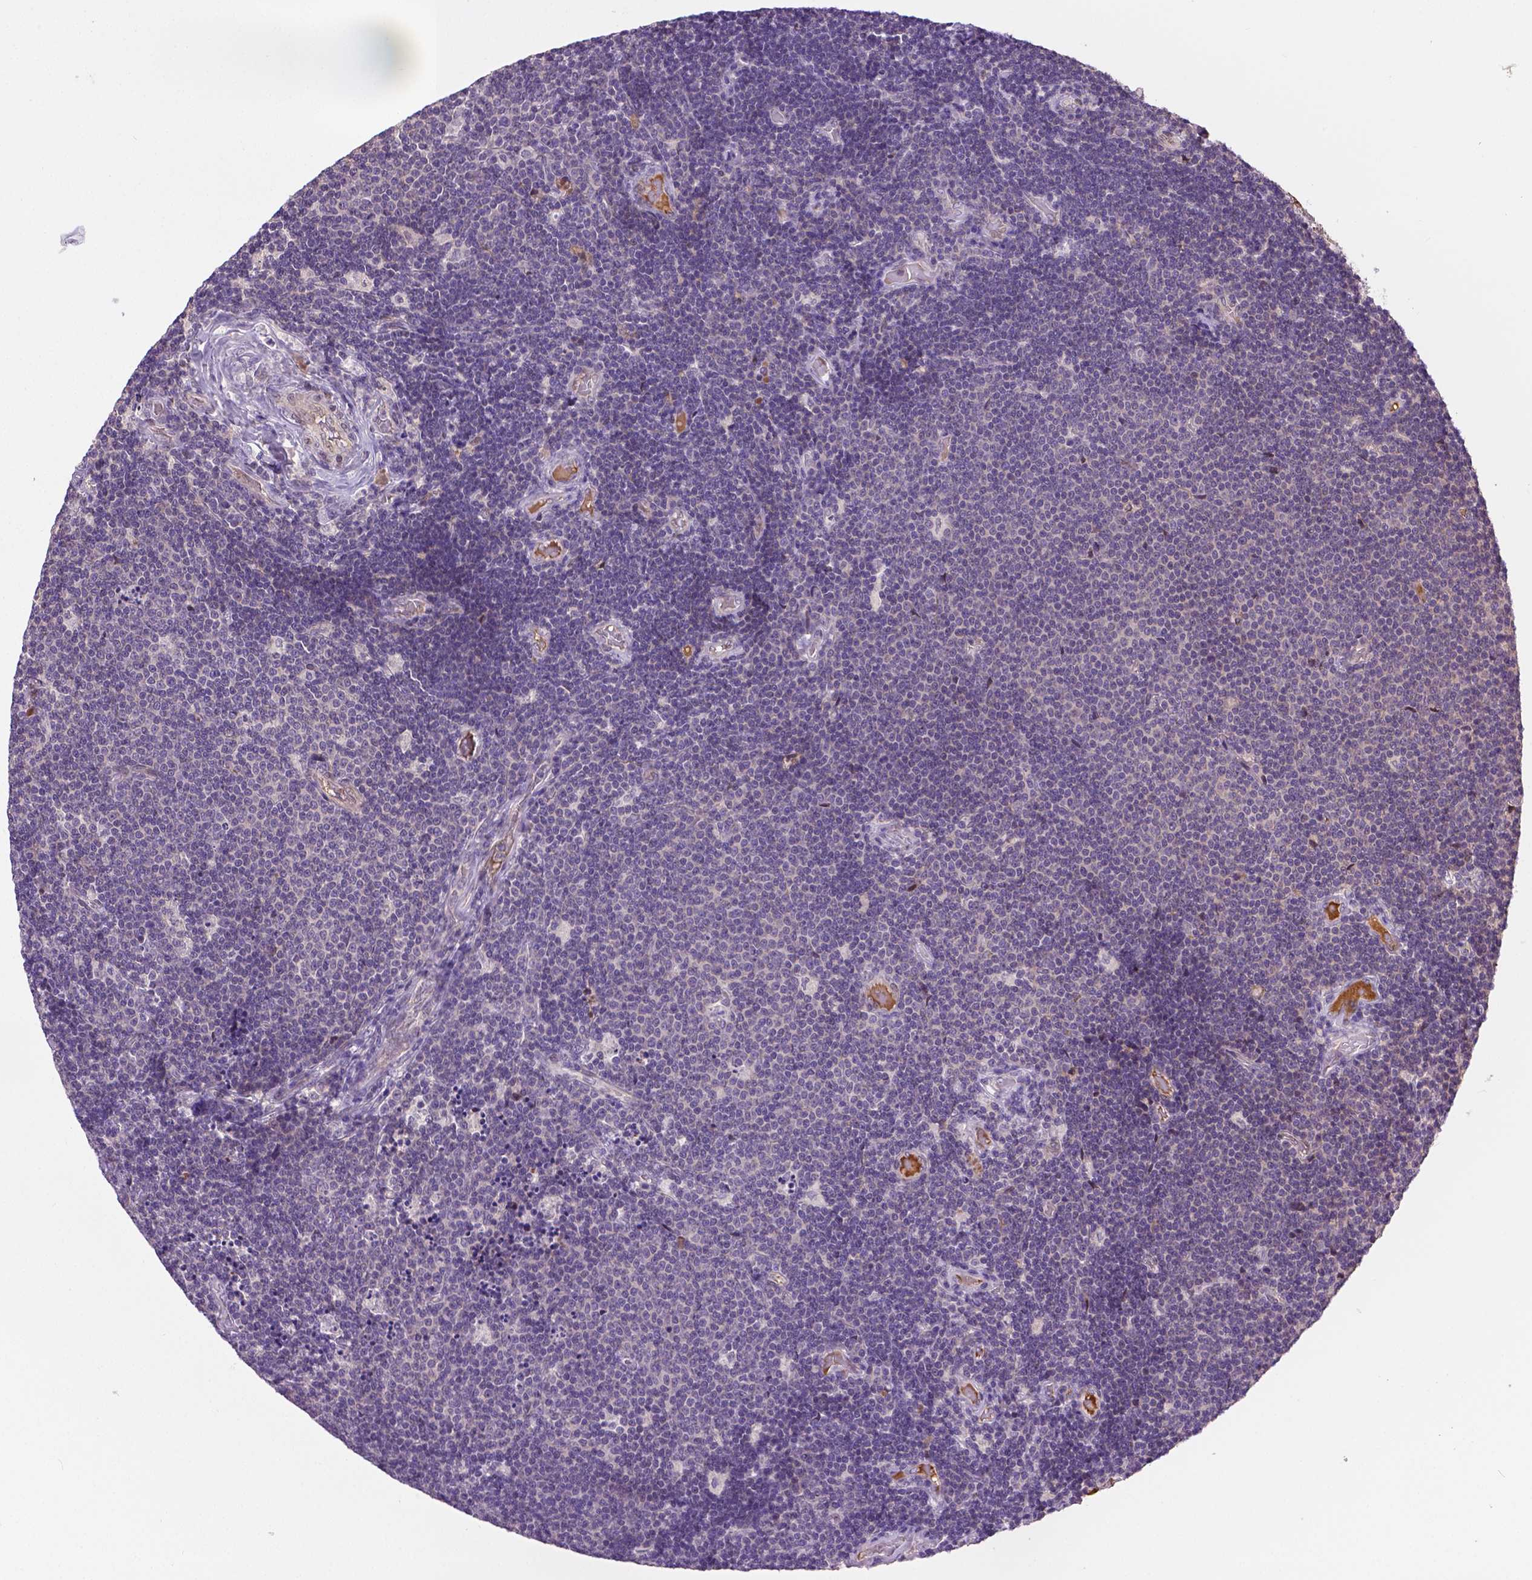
{"staining": {"intensity": "negative", "quantity": "none", "location": "none"}, "tissue": "lymphoma", "cell_type": "Tumor cells", "image_type": "cancer", "snomed": [{"axis": "morphology", "description": "Malignant lymphoma, non-Hodgkin's type, Low grade"}, {"axis": "topography", "description": "Brain"}], "caption": "This is a micrograph of immunohistochemistry staining of lymphoma, which shows no positivity in tumor cells.", "gene": "IRF6", "patient": {"sex": "female", "age": 66}}